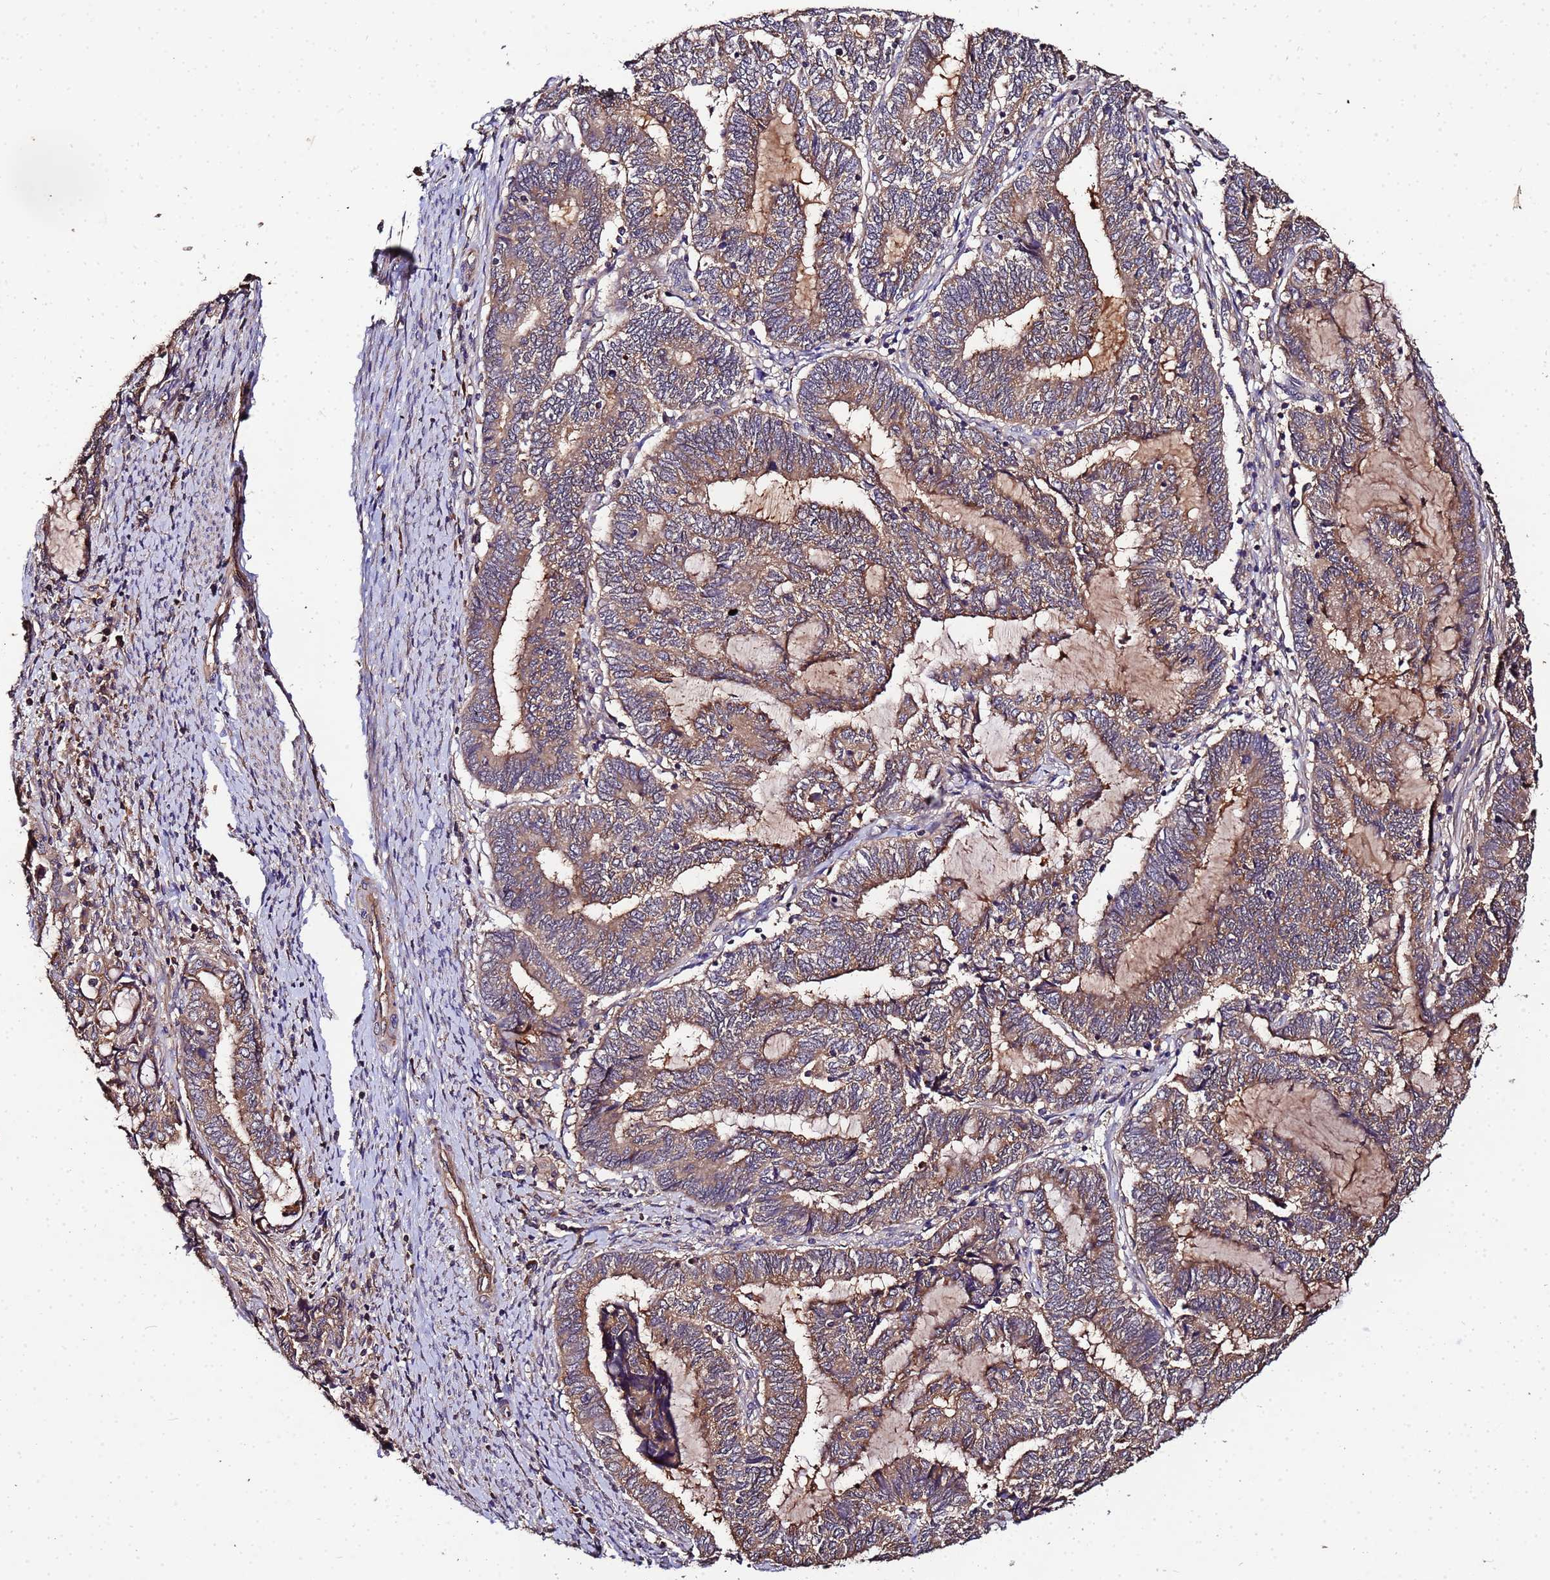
{"staining": {"intensity": "moderate", "quantity": ">75%", "location": "cytoplasmic/membranous"}, "tissue": "endometrial cancer", "cell_type": "Tumor cells", "image_type": "cancer", "snomed": [{"axis": "morphology", "description": "Adenocarcinoma, NOS"}, {"axis": "topography", "description": "Uterus"}, {"axis": "topography", "description": "Endometrium"}], "caption": "IHC (DAB) staining of human endometrial cancer reveals moderate cytoplasmic/membranous protein expression in approximately >75% of tumor cells. The staining was performed using DAB, with brown indicating positive protein expression. Nuclei are stained blue with hematoxylin.", "gene": "MTERF1", "patient": {"sex": "female", "age": 70}}